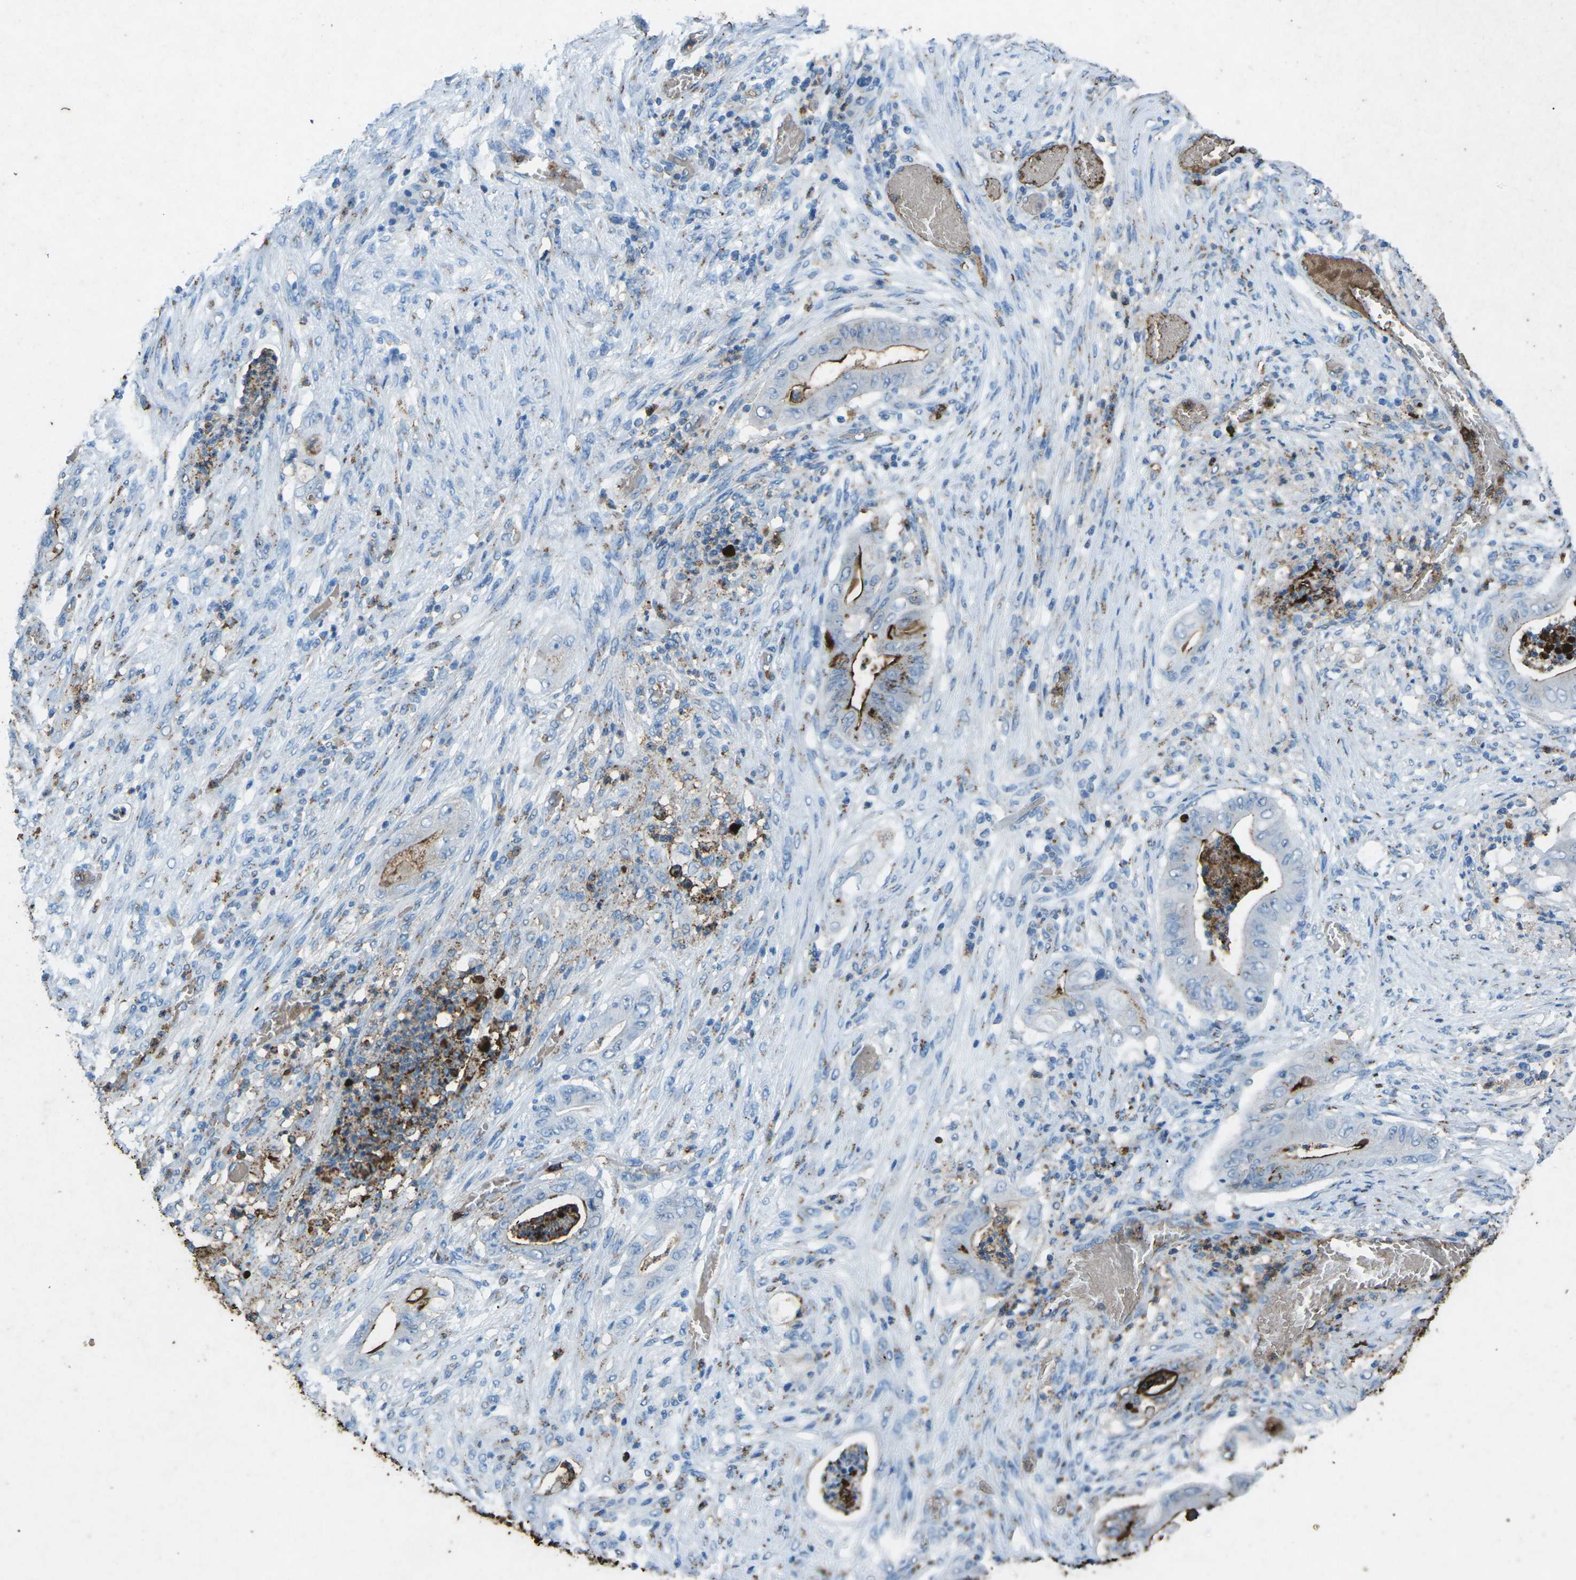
{"staining": {"intensity": "moderate", "quantity": "<25%", "location": "cytoplasmic/membranous"}, "tissue": "stomach cancer", "cell_type": "Tumor cells", "image_type": "cancer", "snomed": [{"axis": "morphology", "description": "Adenocarcinoma, NOS"}, {"axis": "topography", "description": "Stomach"}], "caption": "The histopathology image reveals immunohistochemical staining of stomach cancer. There is moderate cytoplasmic/membranous expression is present in about <25% of tumor cells. The protein is stained brown, and the nuclei are stained in blue (DAB IHC with brightfield microscopy, high magnification).", "gene": "CTAGE1", "patient": {"sex": "female", "age": 73}}